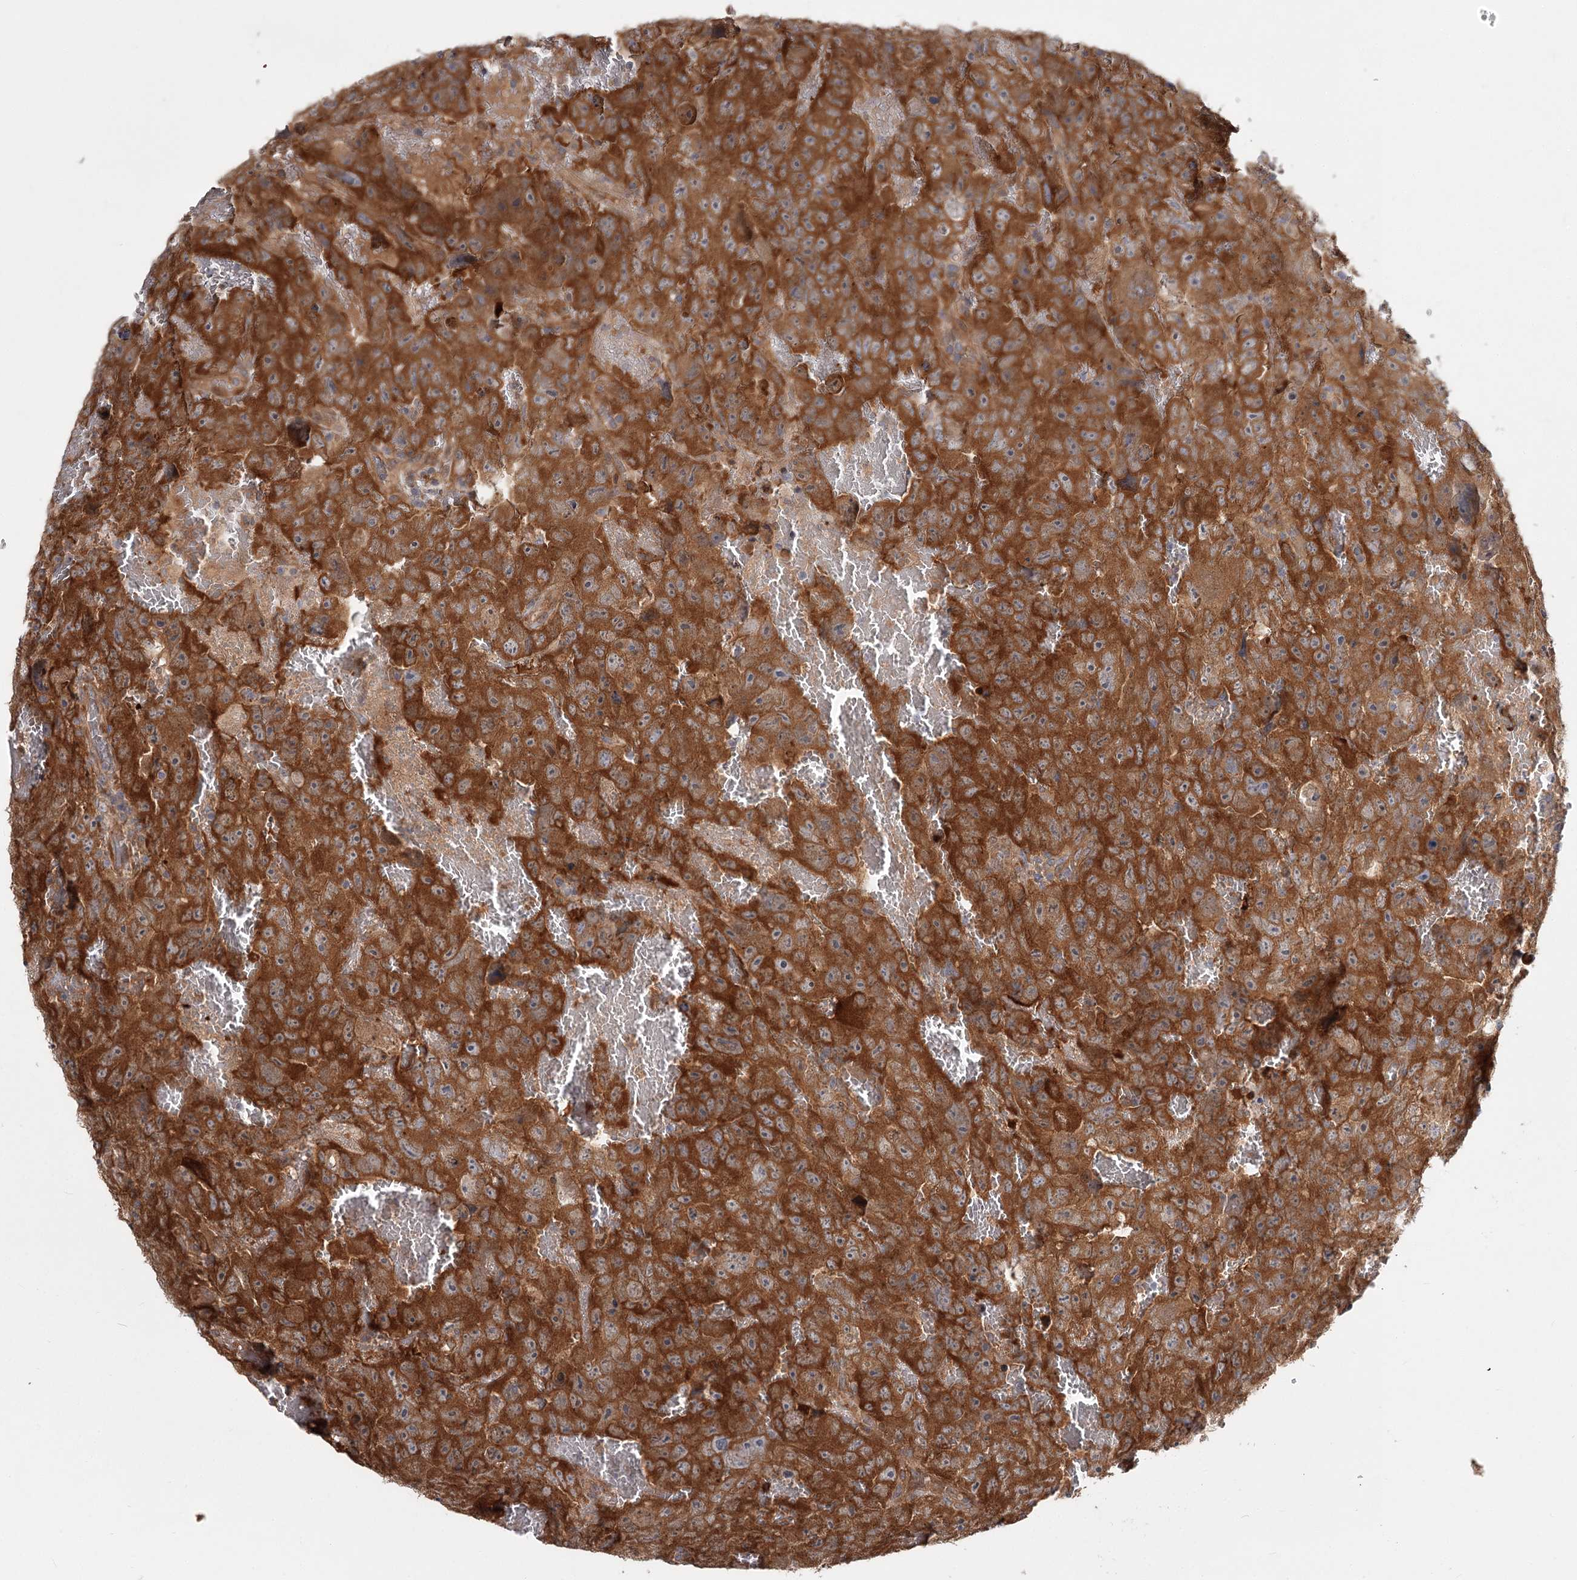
{"staining": {"intensity": "strong", "quantity": ">75%", "location": "cytoplasmic/membranous"}, "tissue": "testis cancer", "cell_type": "Tumor cells", "image_type": "cancer", "snomed": [{"axis": "morphology", "description": "Carcinoma, Embryonal, NOS"}, {"axis": "topography", "description": "Testis"}], "caption": "Strong cytoplasmic/membranous staining for a protein is present in approximately >75% of tumor cells of embryonal carcinoma (testis) using IHC.", "gene": "CCNG2", "patient": {"sex": "male", "age": 45}}